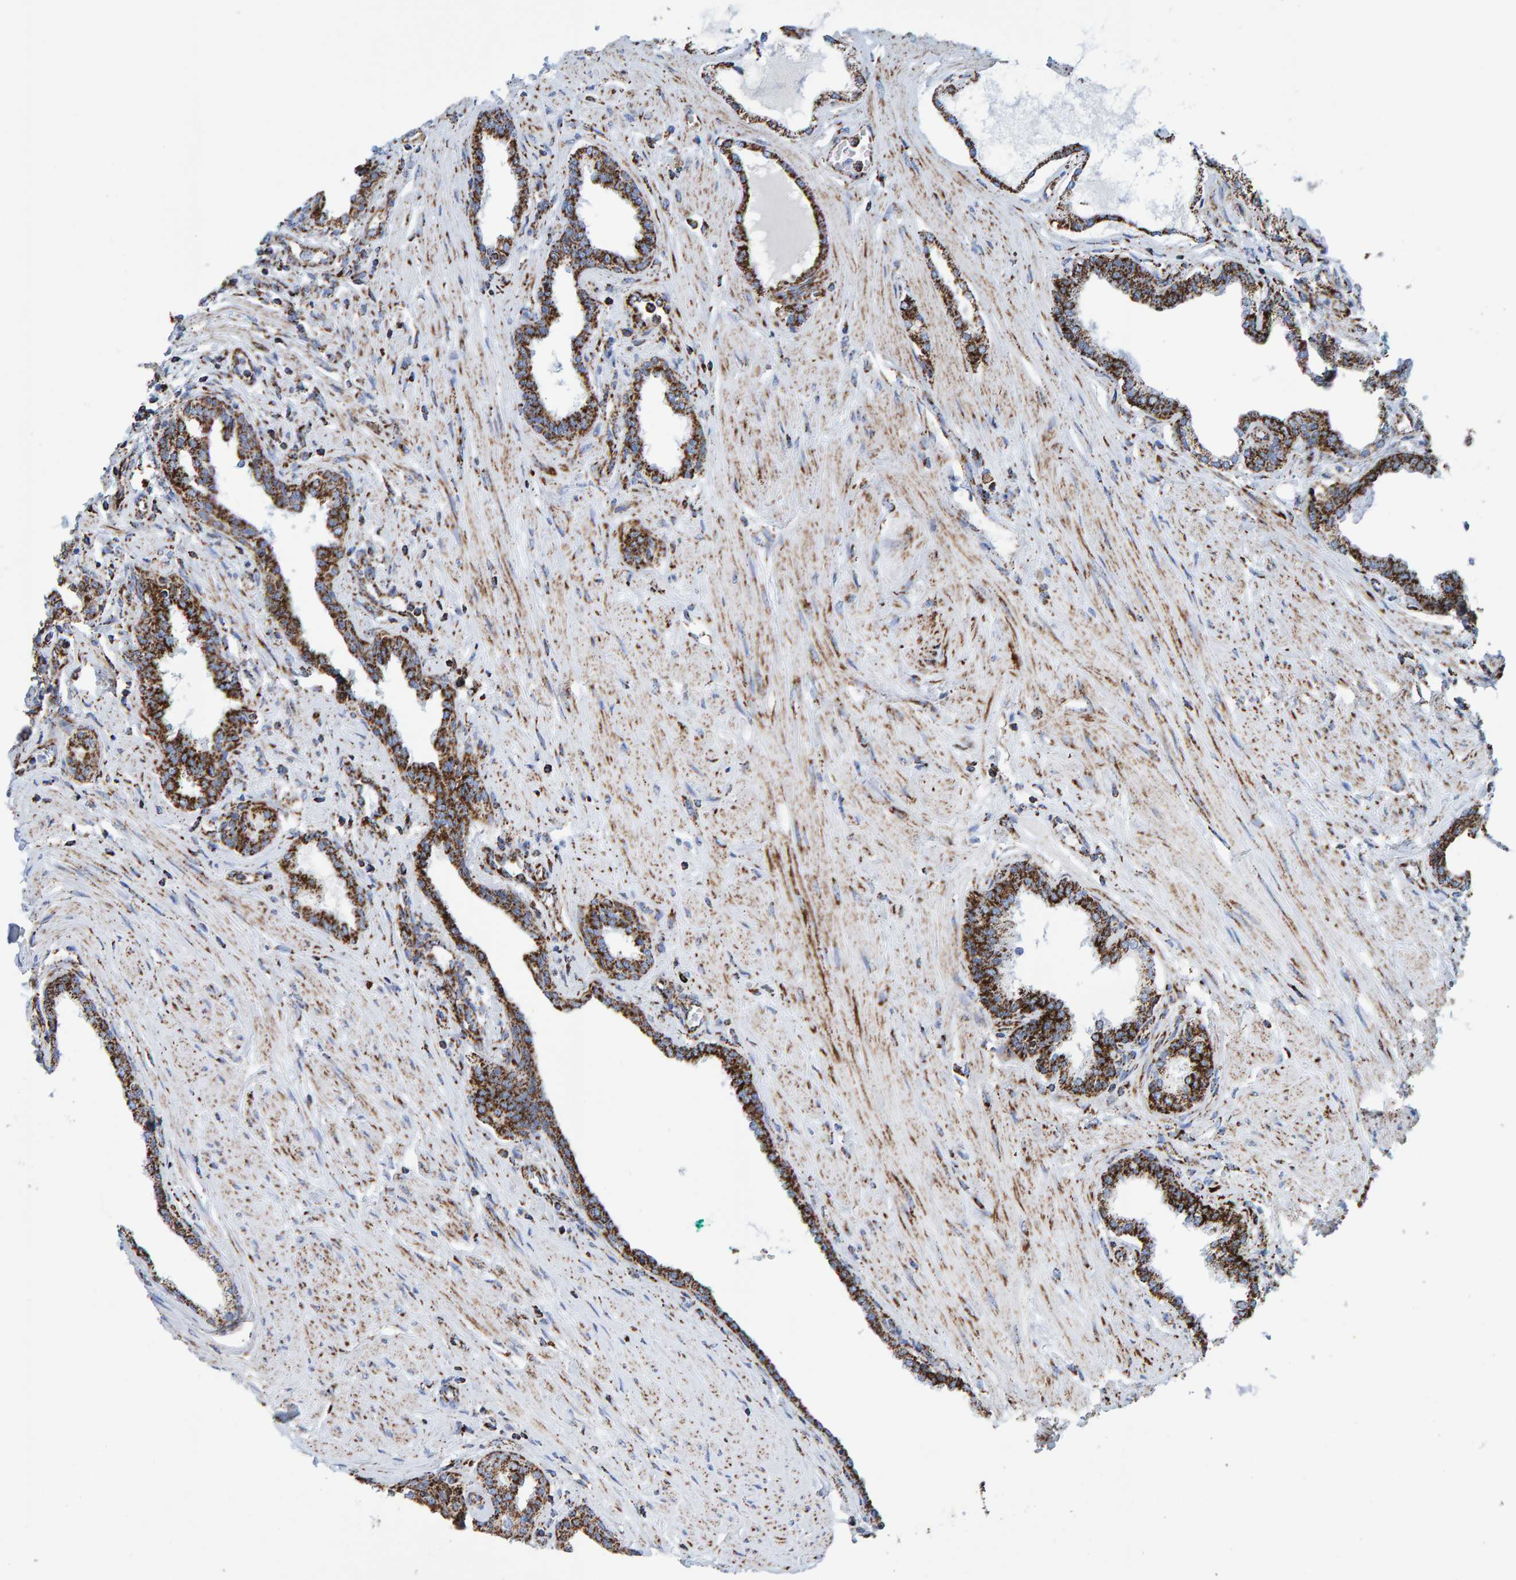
{"staining": {"intensity": "strong", "quantity": ">75%", "location": "cytoplasmic/membranous"}, "tissue": "prostate cancer", "cell_type": "Tumor cells", "image_type": "cancer", "snomed": [{"axis": "morphology", "description": "Adenocarcinoma, High grade"}, {"axis": "topography", "description": "Prostate"}], "caption": "IHC micrograph of neoplastic tissue: human prostate cancer stained using immunohistochemistry exhibits high levels of strong protein expression localized specifically in the cytoplasmic/membranous of tumor cells, appearing as a cytoplasmic/membranous brown color.", "gene": "ENSG00000262660", "patient": {"sex": "male", "age": 52}}